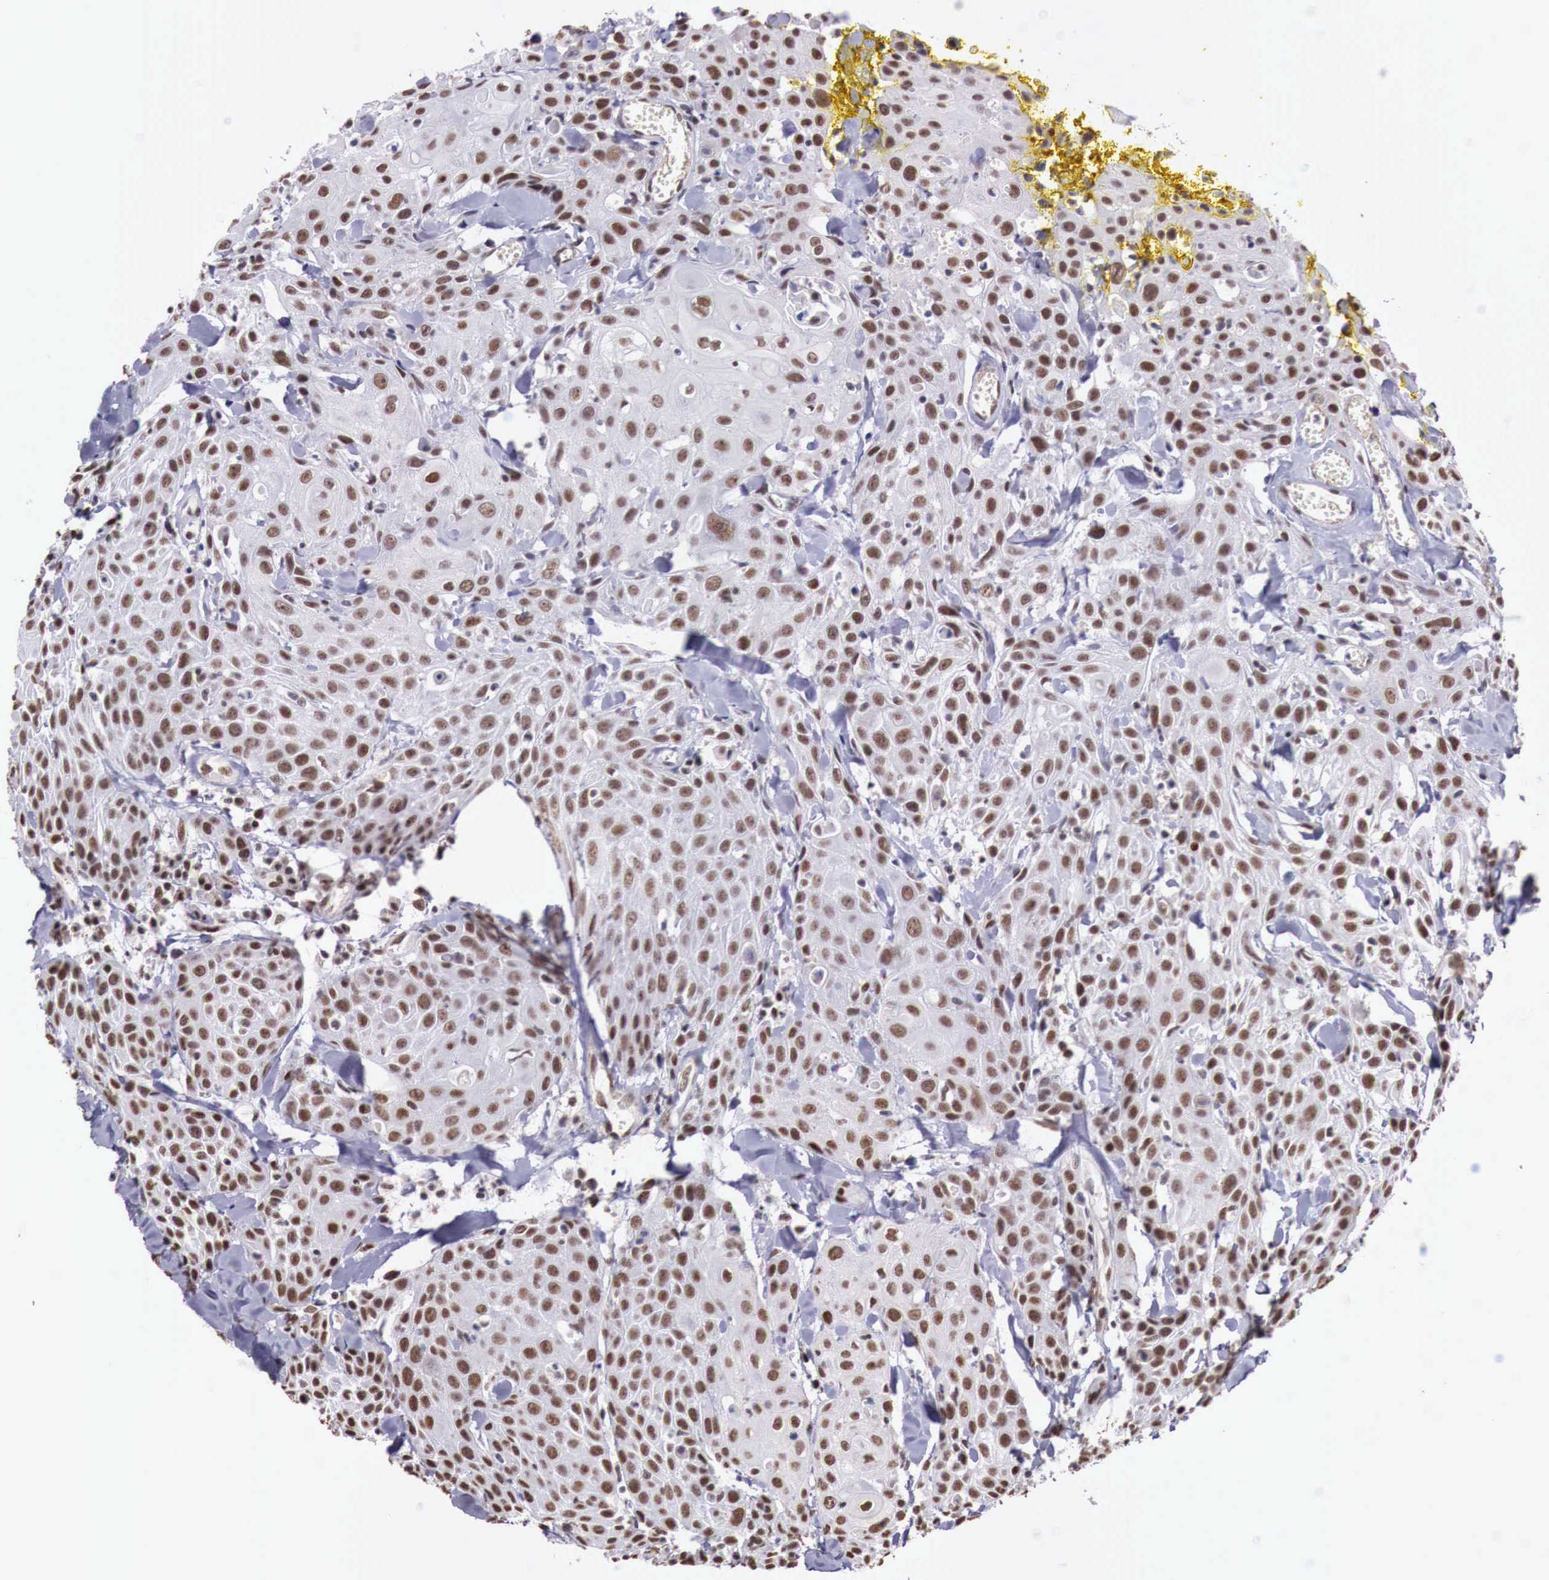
{"staining": {"intensity": "strong", "quantity": ">75%", "location": "nuclear"}, "tissue": "head and neck cancer", "cell_type": "Tumor cells", "image_type": "cancer", "snomed": [{"axis": "morphology", "description": "Squamous cell carcinoma, NOS"}, {"axis": "topography", "description": "Oral tissue"}, {"axis": "topography", "description": "Head-Neck"}], "caption": "Protein expression by IHC shows strong nuclear expression in approximately >75% of tumor cells in head and neck squamous cell carcinoma.", "gene": "FOXP2", "patient": {"sex": "female", "age": 82}}